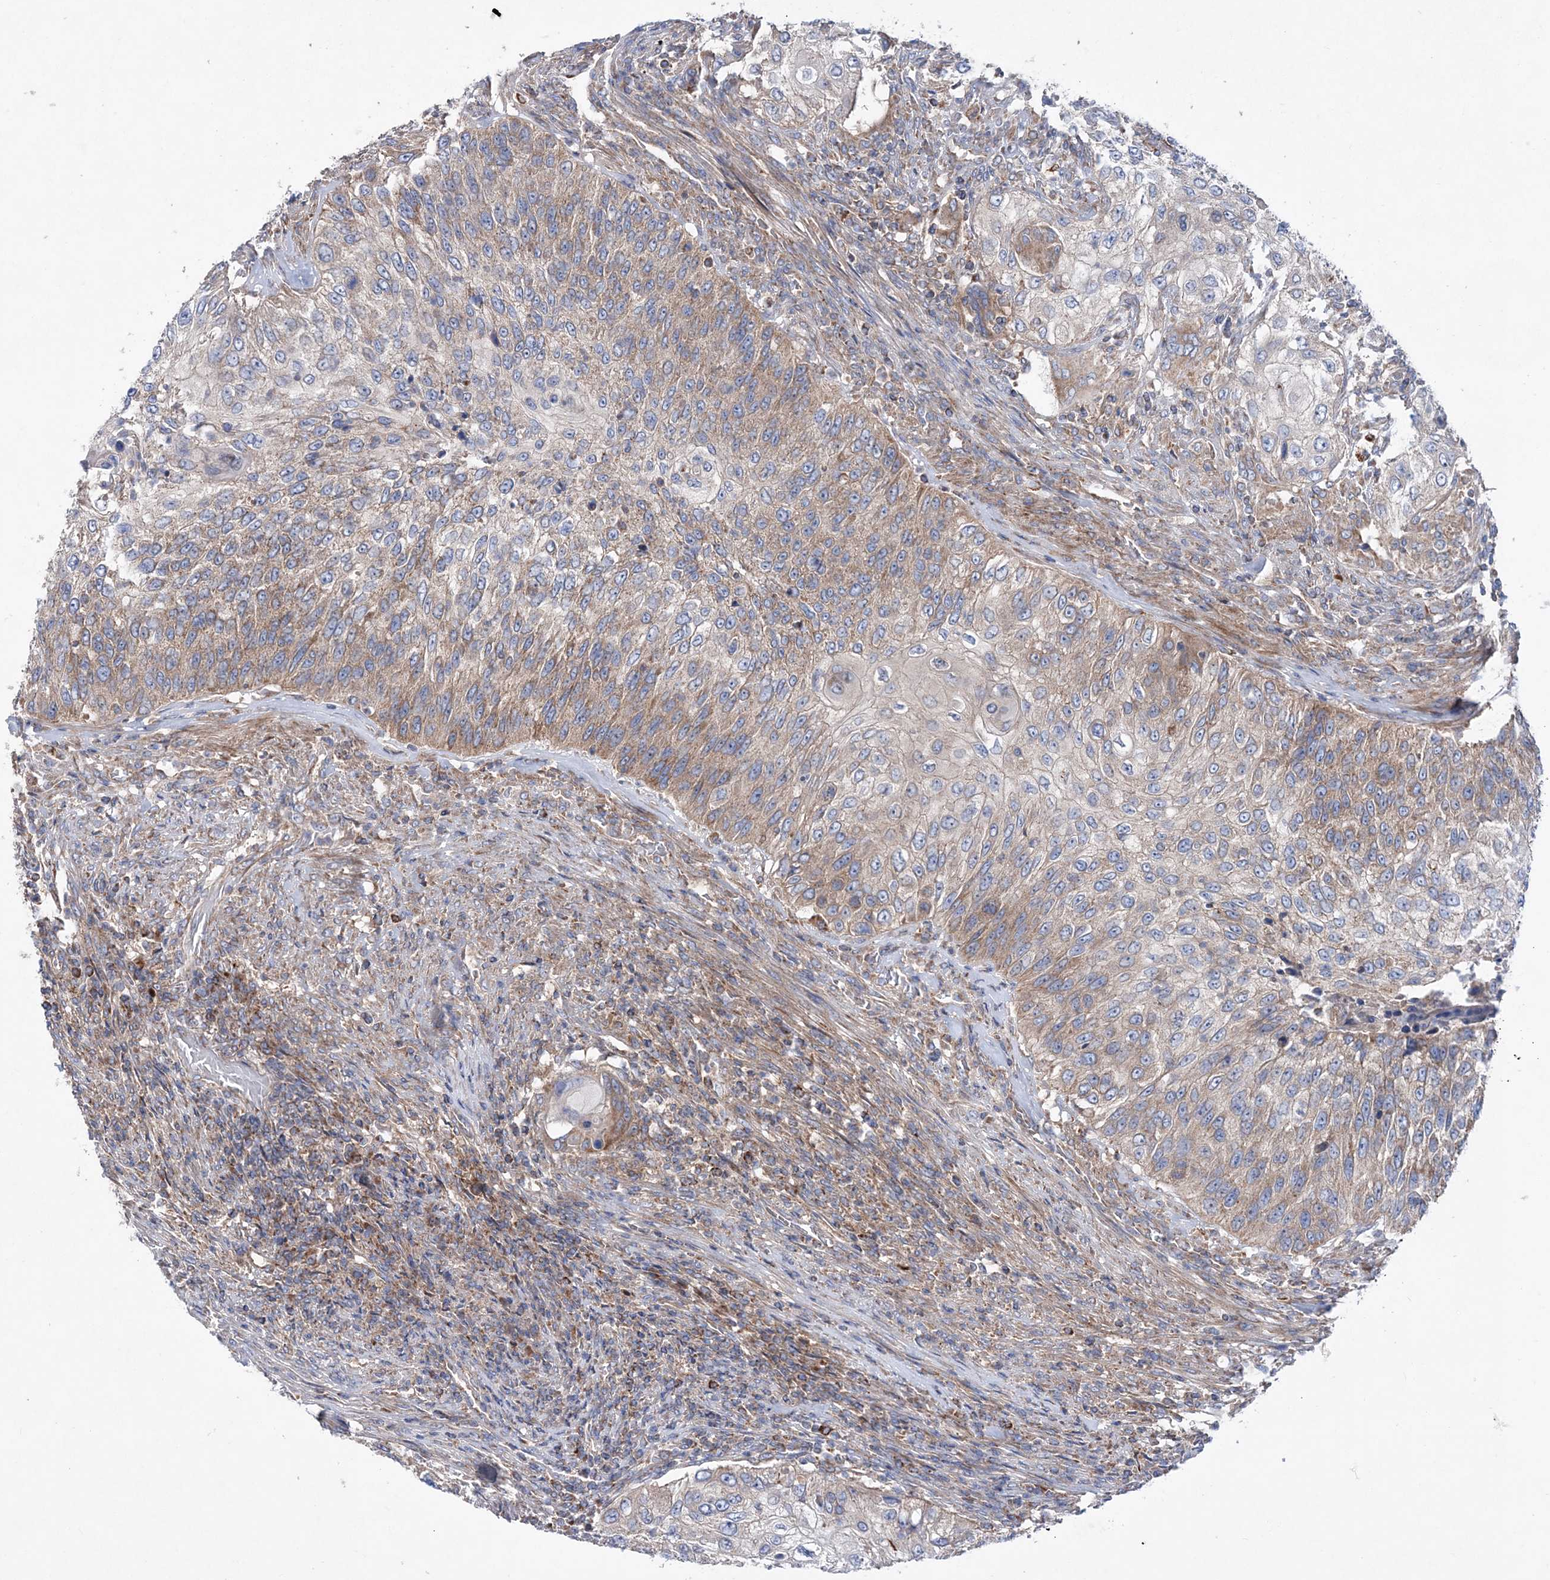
{"staining": {"intensity": "weak", "quantity": "25%-75%", "location": "cytoplasmic/membranous"}, "tissue": "urothelial cancer", "cell_type": "Tumor cells", "image_type": "cancer", "snomed": [{"axis": "morphology", "description": "Urothelial carcinoma, High grade"}, {"axis": "topography", "description": "Urinary bladder"}], "caption": "Urothelial cancer tissue demonstrates weak cytoplasmic/membranous positivity in about 25%-75% of tumor cells, visualized by immunohistochemistry.", "gene": "NGLY1", "patient": {"sex": "female", "age": 60}}